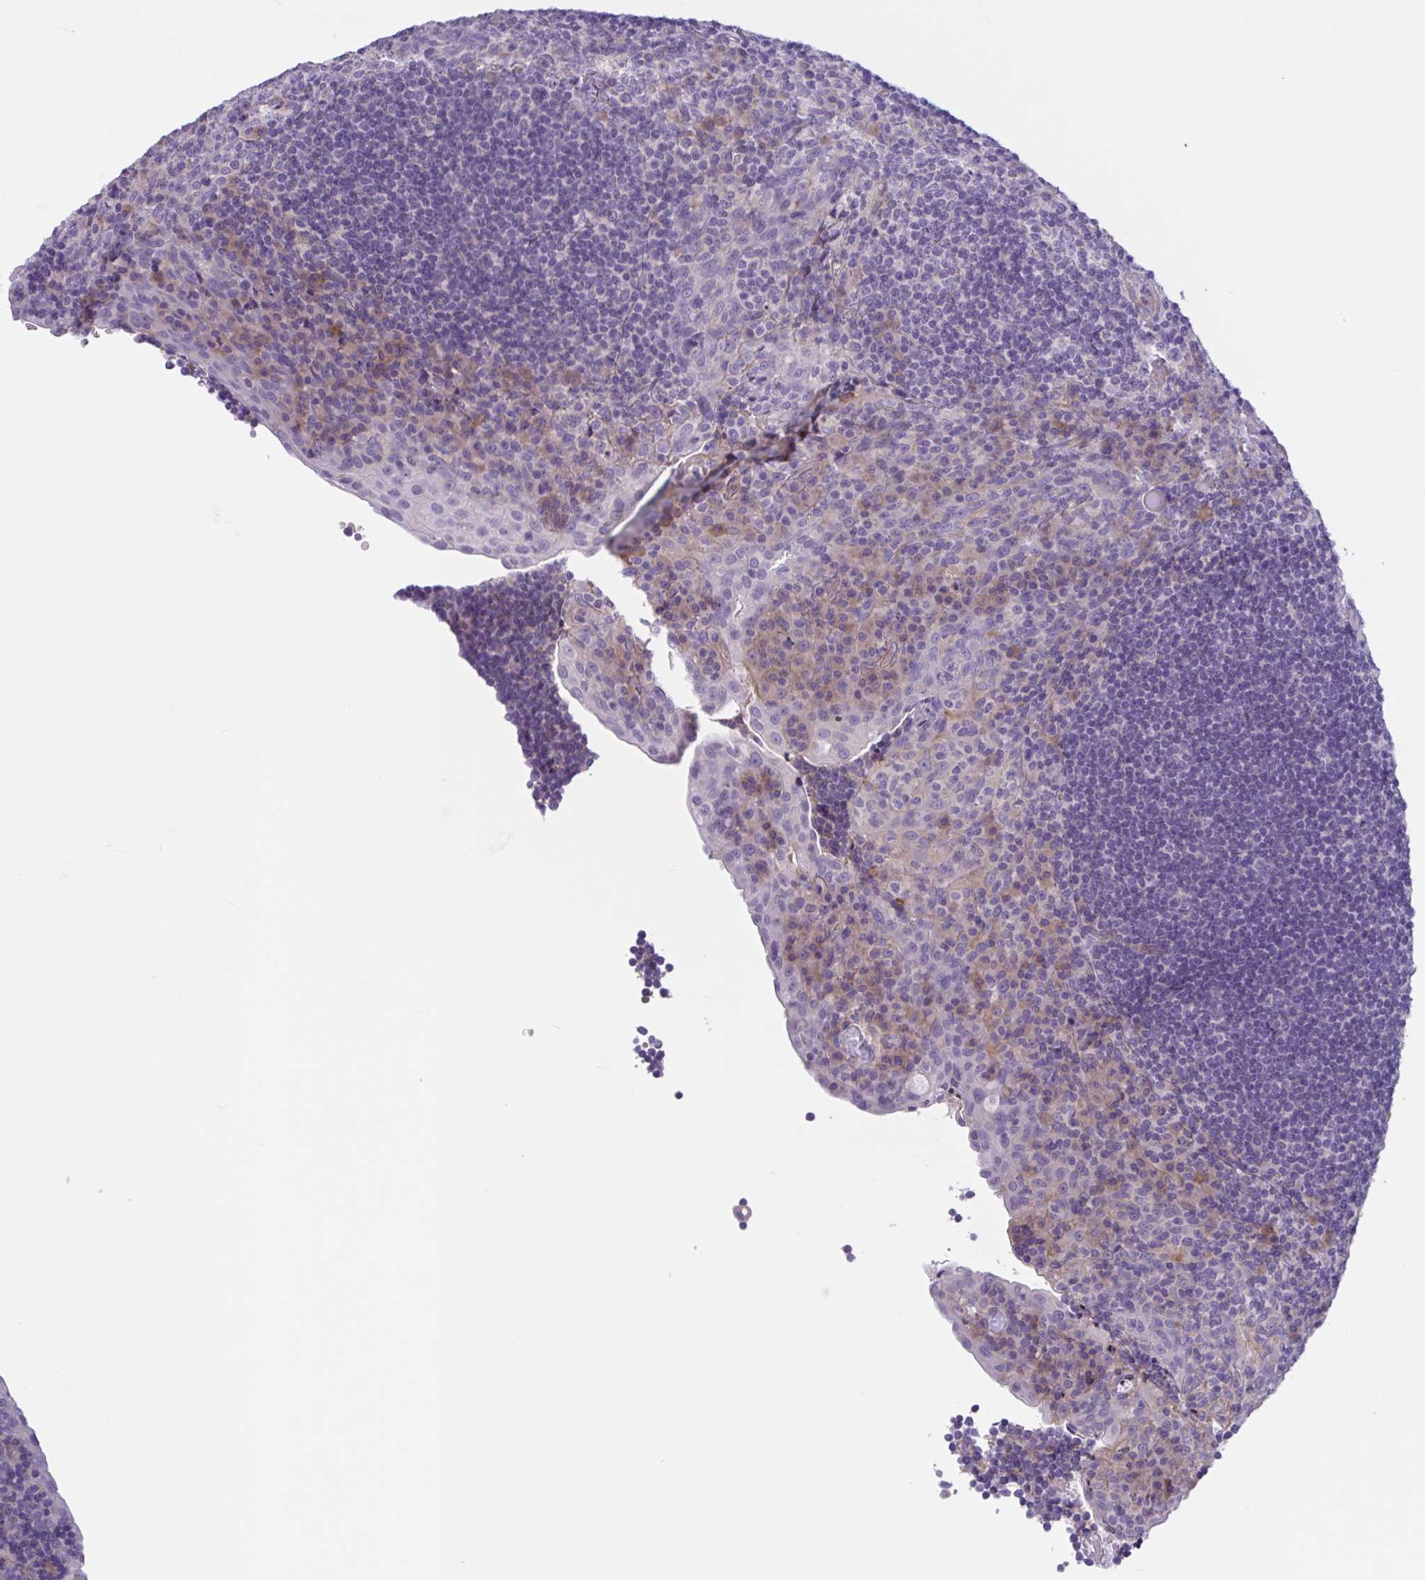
{"staining": {"intensity": "weak", "quantity": "<25%", "location": "cytoplasmic/membranous"}, "tissue": "tonsil", "cell_type": "Germinal center cells", "image_type": "normal", "snomed": [{"axis": "morphology", "description": "Normal tissue, NOS"}, {"axis": "topography", "description": "Tonsil"}], "caption": "This is an immunohistochemistry image of unremarkable tonsil. There is no positivity in germinal center cells.", "gene": "TTC7B", "patient": {"sex": "male", "age": 17}}